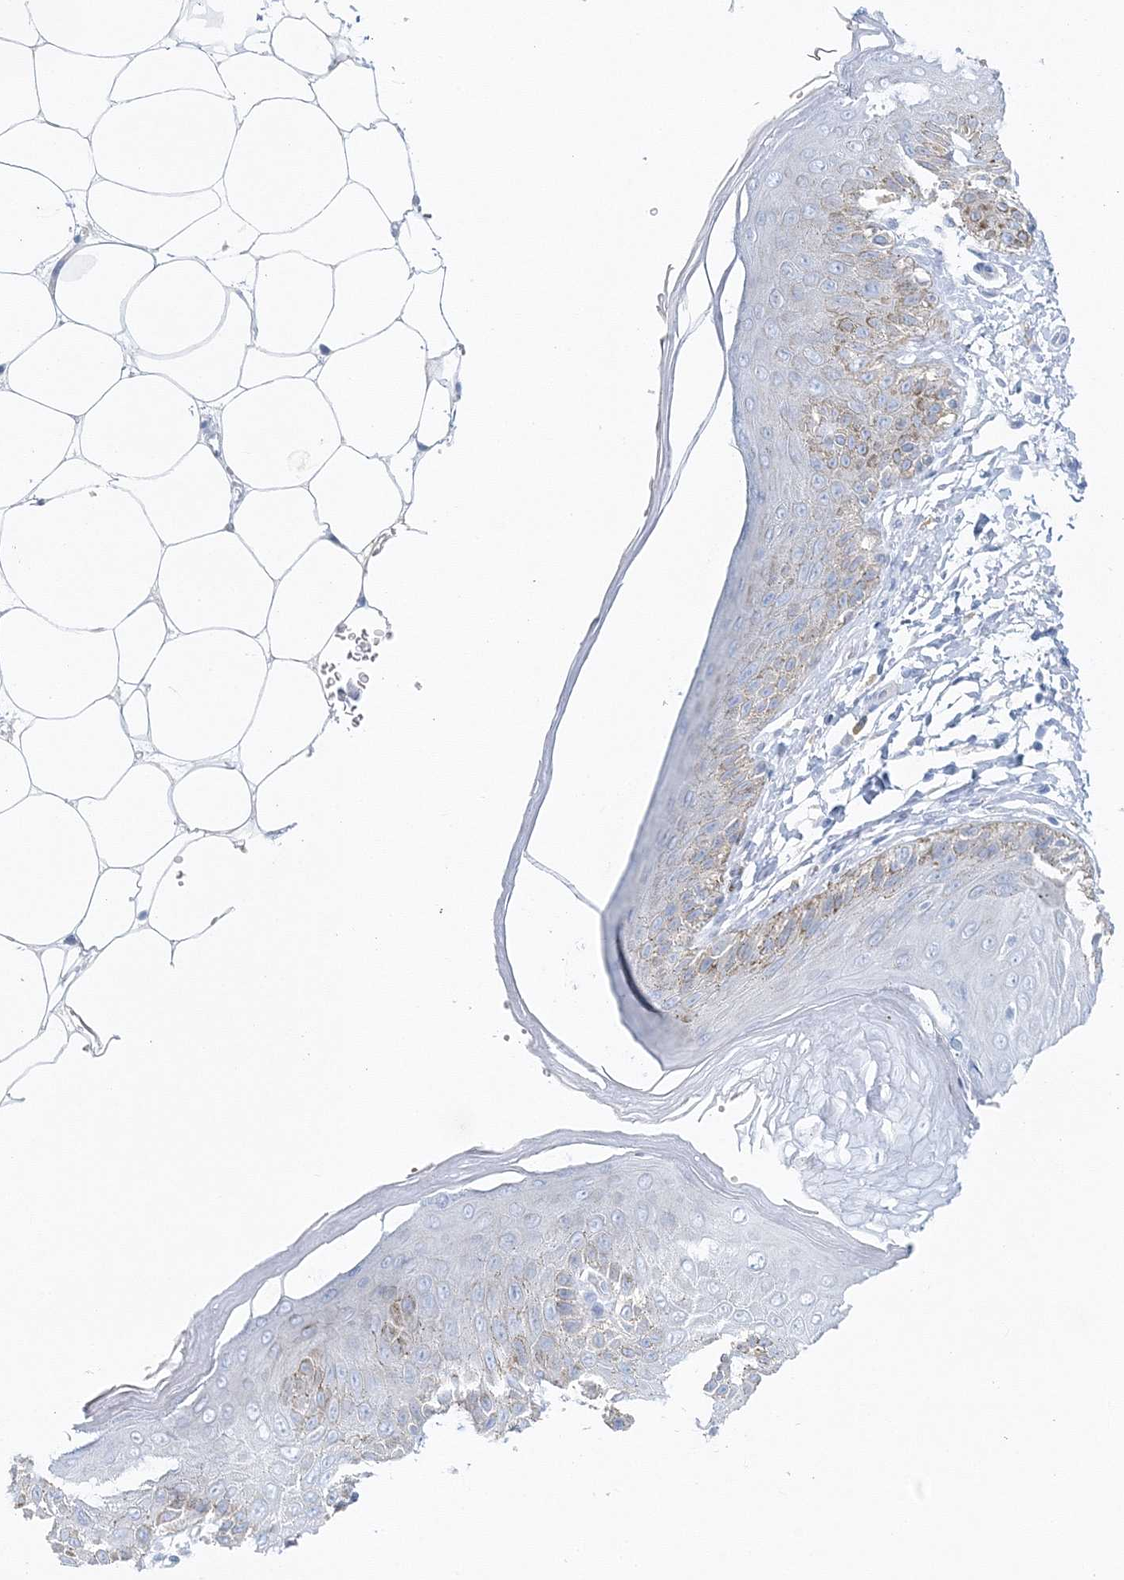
{"staining": {"intensity": "weak", "quantity": "<25%", "location": "cytoplasmic/membranous"}, "tissue": "skin", "cell_type": "Epidermal cells", "image_type": "normal", "snomed": [{"axis": "morphology", "description": "Normal tissue, NOS"}, {"axis": "topography", "description": "Anal"}], "caption": "This is a image of immunohistochemistry (IHC) staining of normal skin, which shows no staining in epidermal cells. (DAB (3,3'-diaminobenzidine) immunohistochemistry (IHC) visualized using brightfield microscopy, high magnification).", "gene": "VILL", "patient": {"sex": "male", "age": 44}}